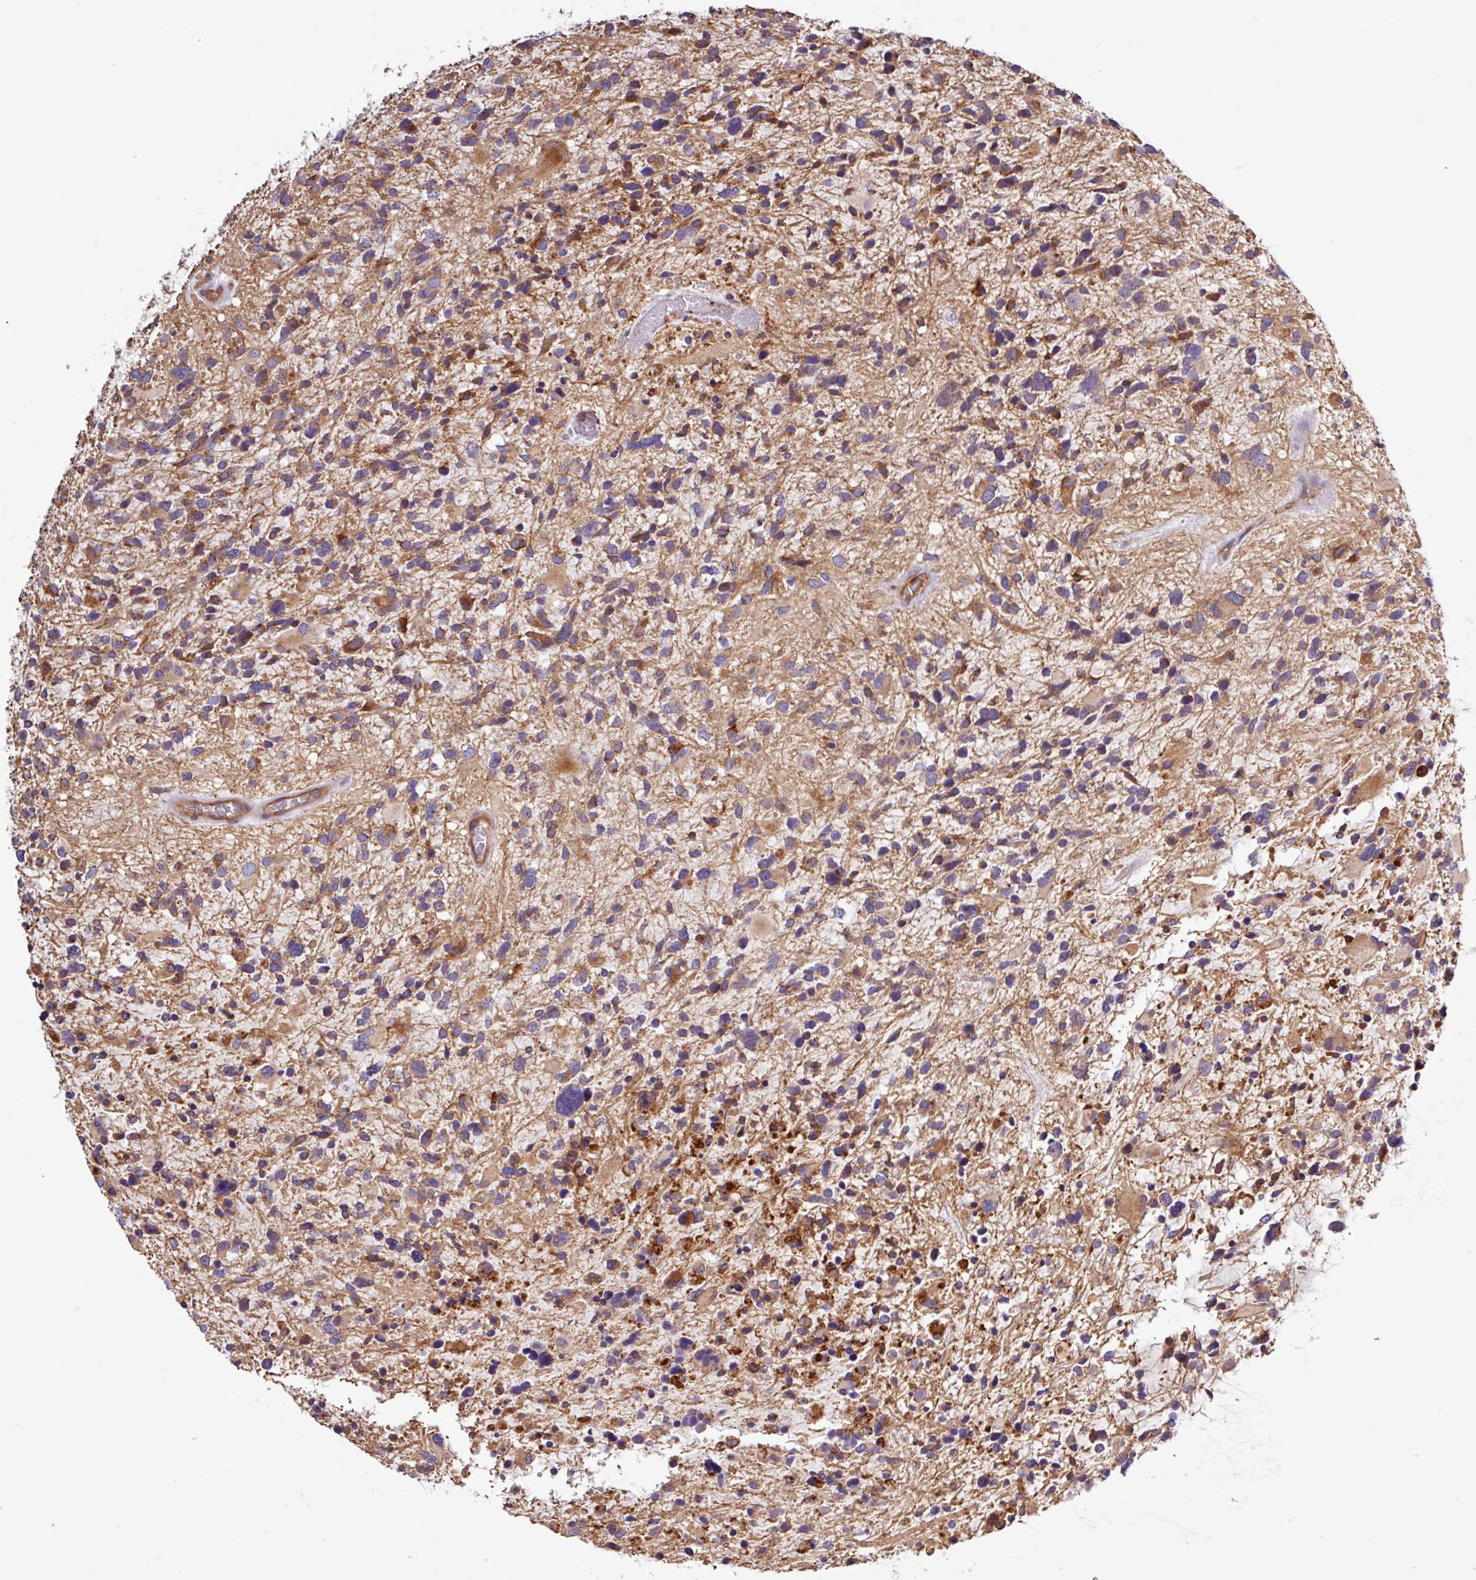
{"staining": {"intensity": "moderate", "quantity": ">75%", "location": "cytoplasmic/membranous"}, "tissue": "glioma", "cell_type": "Tumor cells", "image_type": "cancer", "snomed": [{"axis": "morphology", "description": "Glioma, malignant, High grade"}, {"axis": "topography", "description": "Brain"}], "caption": "This is an image of IHC staining of malignant glioma (high-grade), which shows moderate positivity in the cytoplasmic/membranous of tumor cells.", "gene": "ACTR3", "patient": {"sex": "female", "age": 11}}